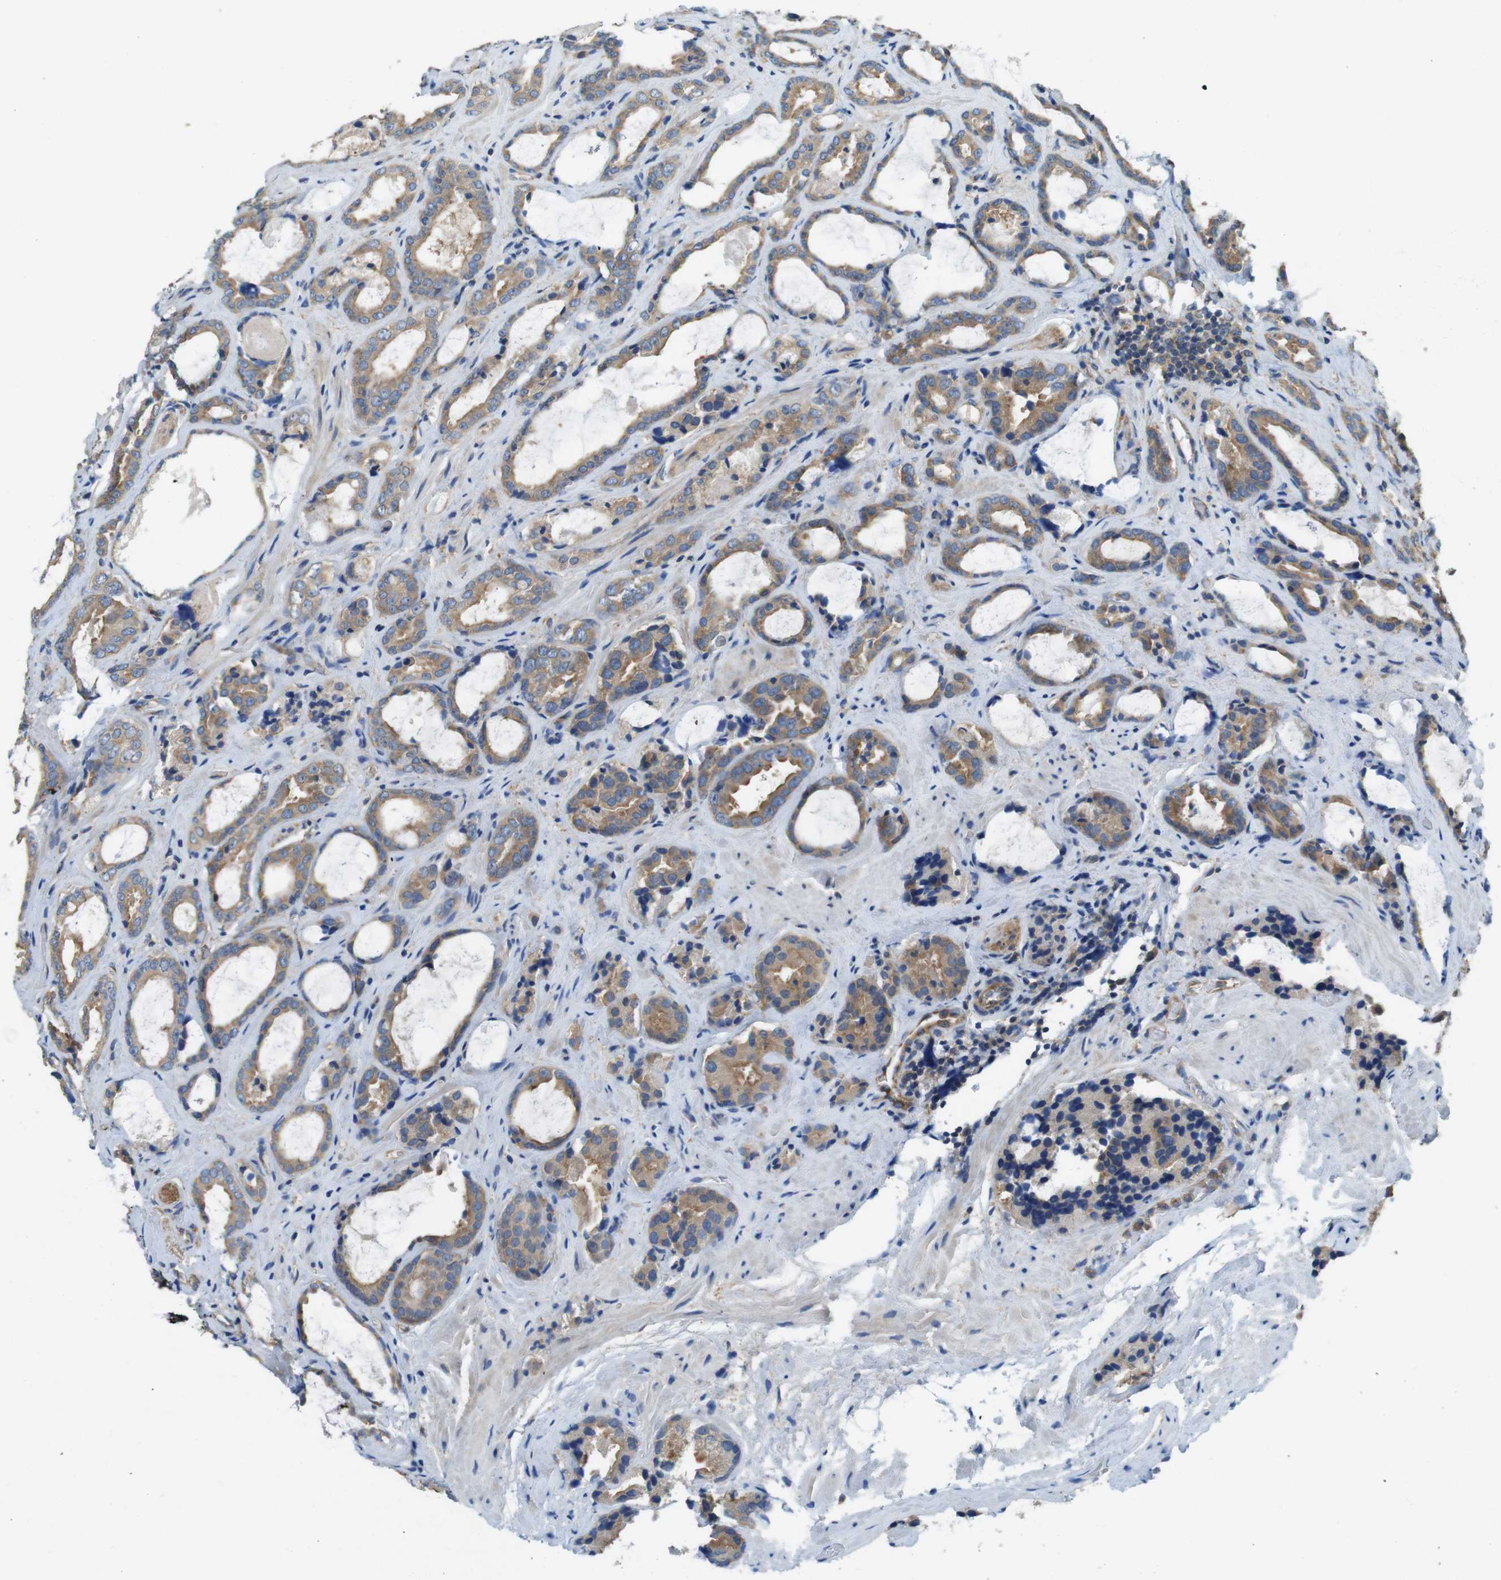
{"staining": {"intensity": "moderate", "quantity": ">75%", "location": "cytoplasmic/membranous"}, "tissue": "prostate cancer", "cell_type": "Tumor cells", "image_type": "cancer", "snomed": [{"axis": "morphology", "description": "Adenocarcinoma, Low grade"}, {"axis": "topography", "description": "Prostate"}], "caption": "Human low-grade adenocarcinoma (prostate) stained with a protein marker exhibits moderate staining in tumor cells.", "gene": "DCTN1", "patient": {"sex": "male", "age": 60}}